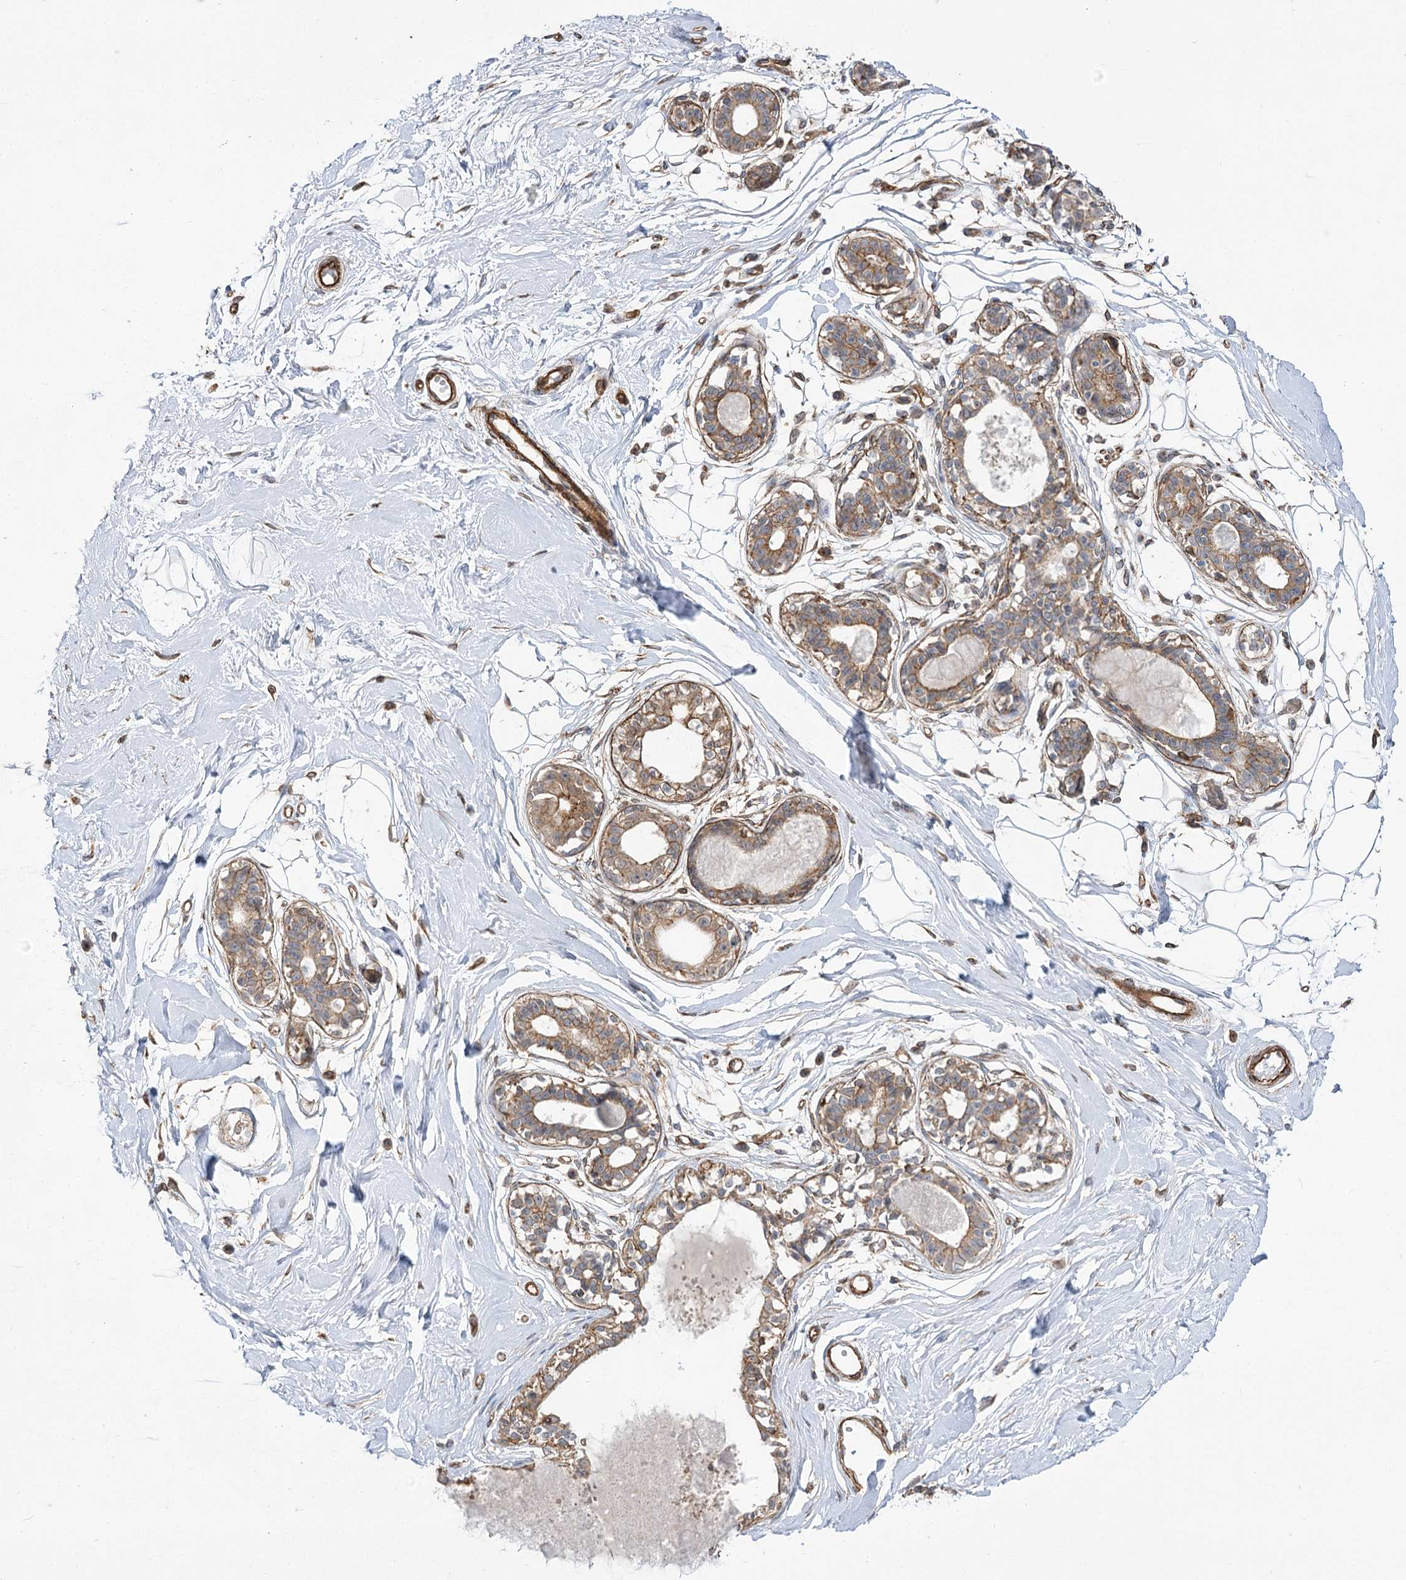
{"staining": {"intensity": "negative", "quantity": "none", "location": "none"}, "tissue": "breast", "cell_type": "Adipocytes", "image_type": "normal", "snomed": [{"axis": "morphology", "description": "Normal tissue, NOS"}, {"axis": "topography", "description": "Breast"}], "caption": "This is a image of IHC staining of normal breast, which shows no positivity in adipocytes.", "gene": "SH3BP5L", "patient": {"sex": "female", "age": 45}}